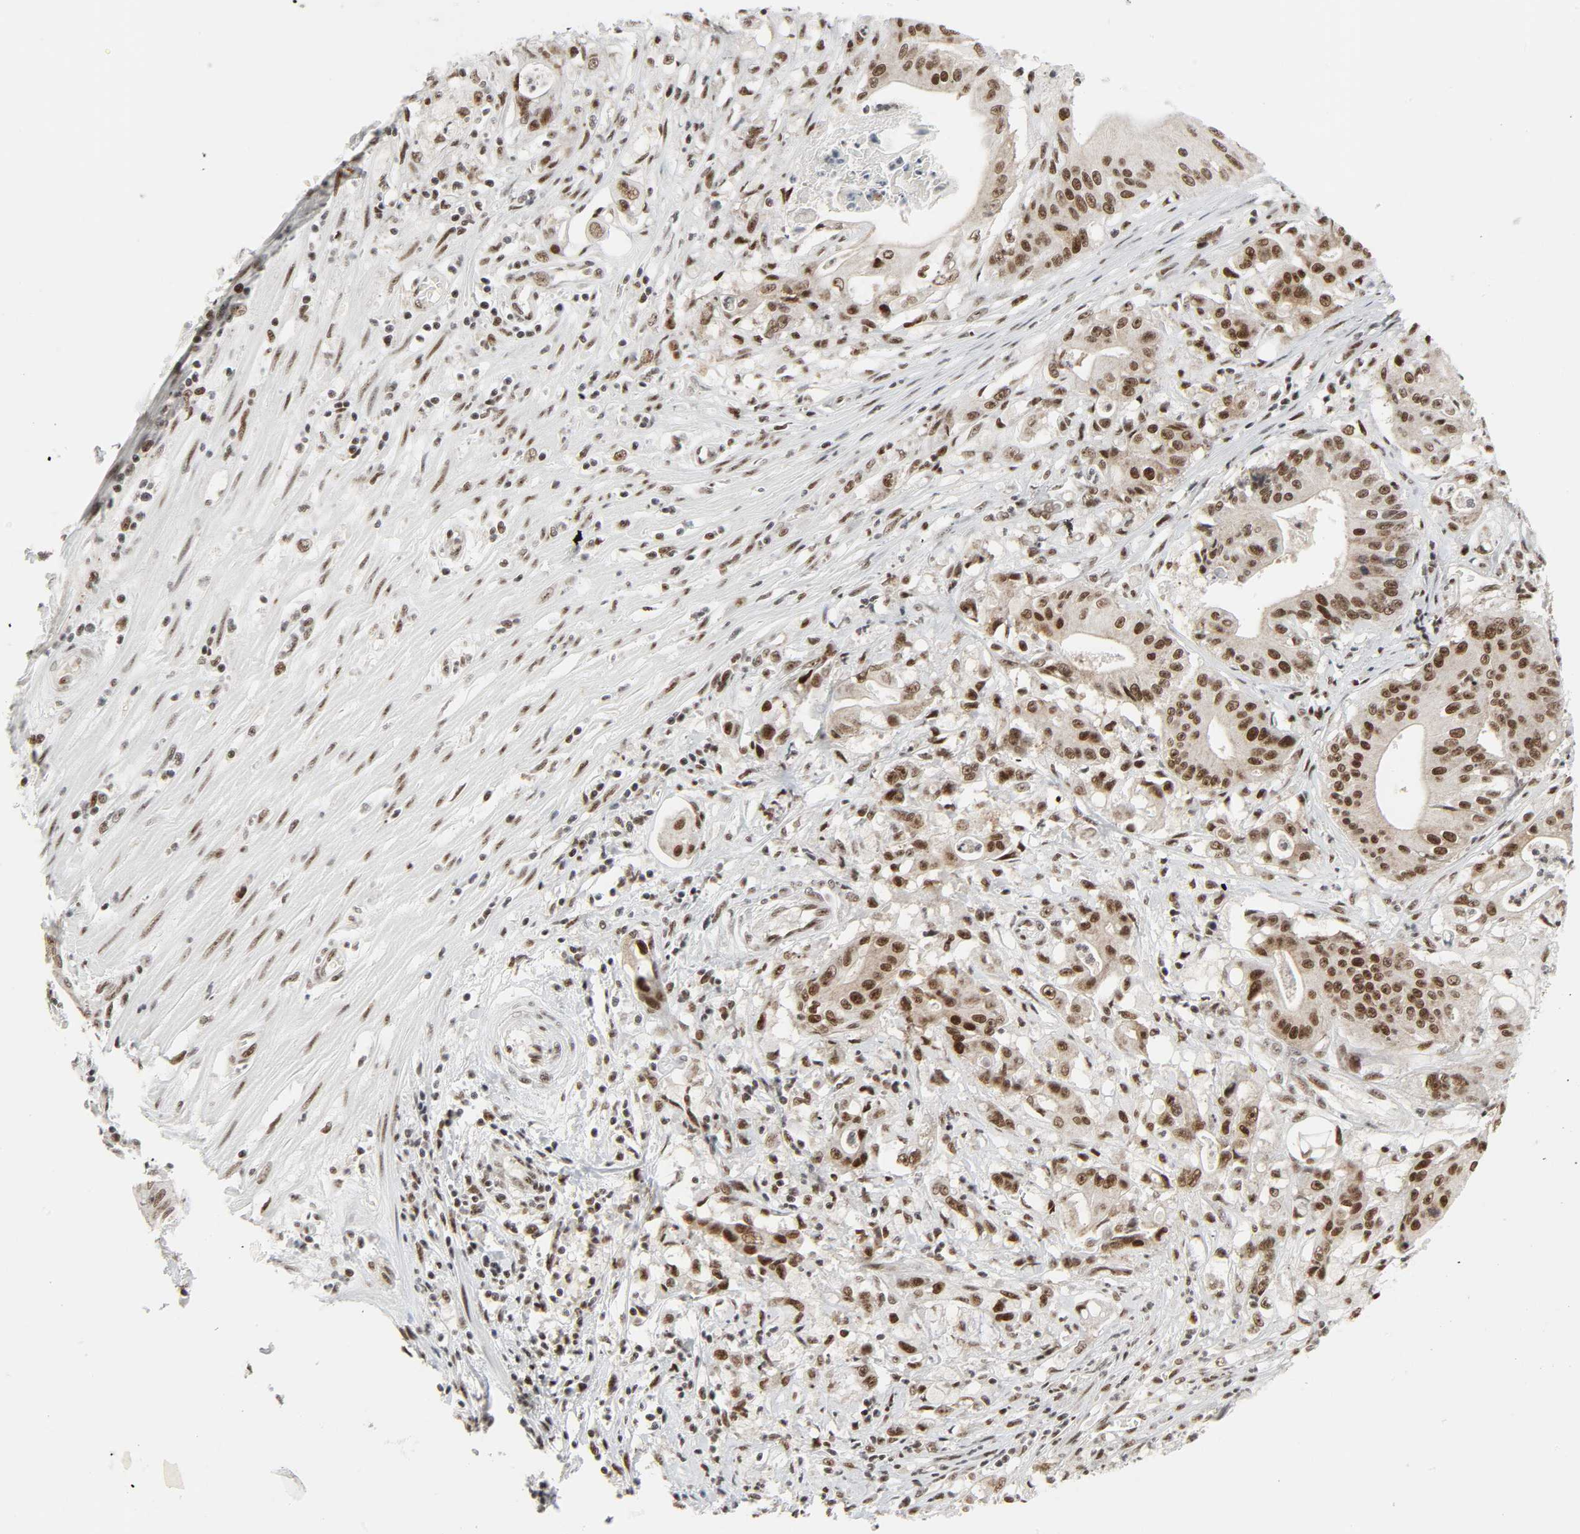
{"staining": {"intensity": "strong", "quantity": ">75%", "location": "nuclear"}, "tissue": "pancreatic cancer", "cell_type": "Tumor cells", "image_type": "cancer", "snomed": [{"axis": "morphology", "description": "Normal tissue, NOS"}, {"axis": "topography", "description": "Lymph node"}], "caption": "This is an image of immunohistochemistry staining of pancreatic cancer, which shows strong expression in the nuclear of tumor cells.", "gene": "CDK7", "patient": {"sex": "male", "age": 62}}